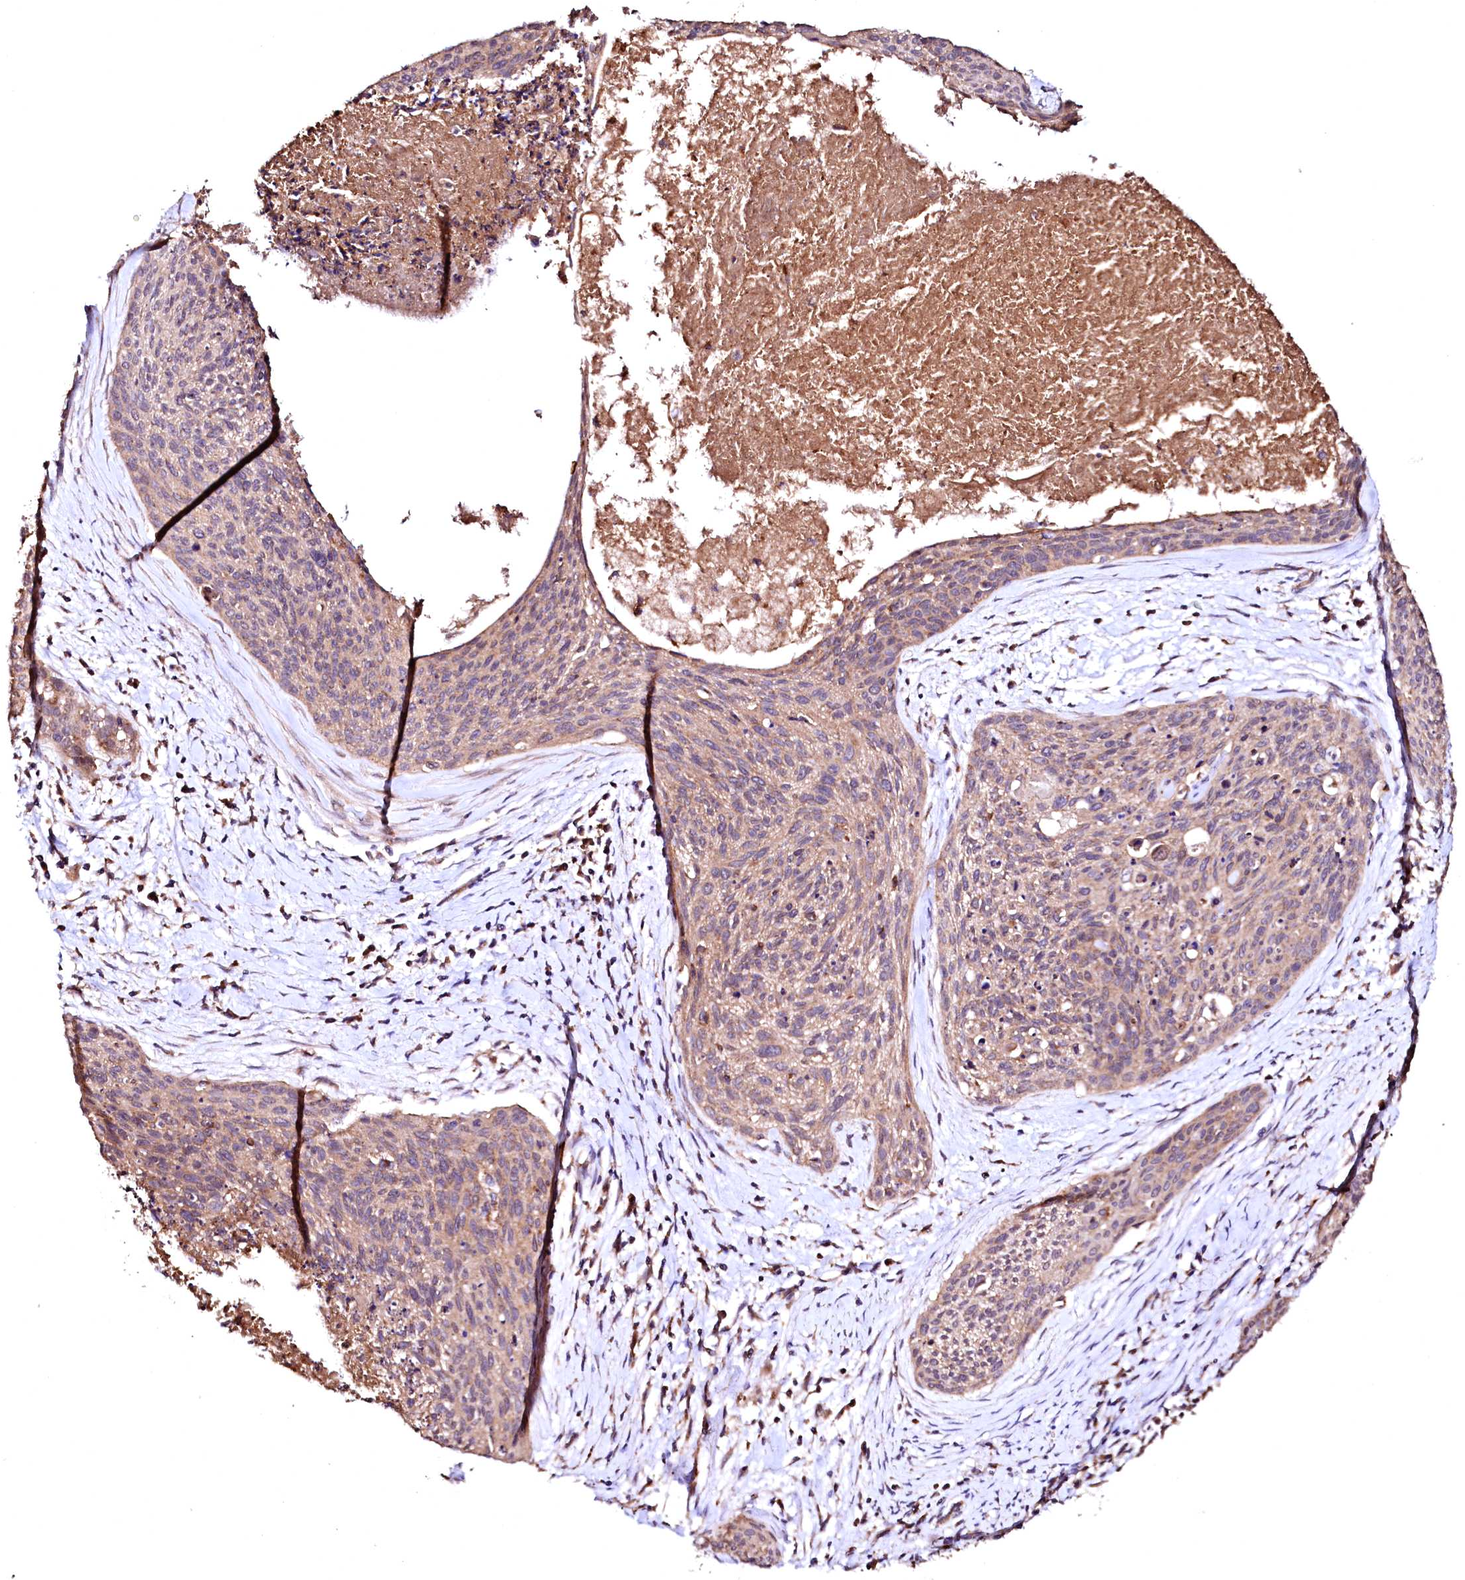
{"staining": {"intensity": "moderate", "quantity": "25%-75%", "location": "cytoplasmic/membranous"}, "tissue": "cervical cancer", "cell_type": "Tumor cells", "image_type": "cancer", "snomed": [{"axis": "morphology", "description": "Squamous cell carcinoma, NOS"}, {"axis": "topography", "description": "Cervix"}], "caption": "Immunohistochemical staining of squamous cell carcinoma (cervical) demonstrates medium levels of moderate cytoplasmic/membranous protein expression in about 25%-75% of tumor cells. The staining is performed using DAB brown chromogen to label protein expression. The nuclei are counter-stained blue using hematoxylin.", "gene": "ST3GAL1", "patient": {"sex": "female", "age": 55}}